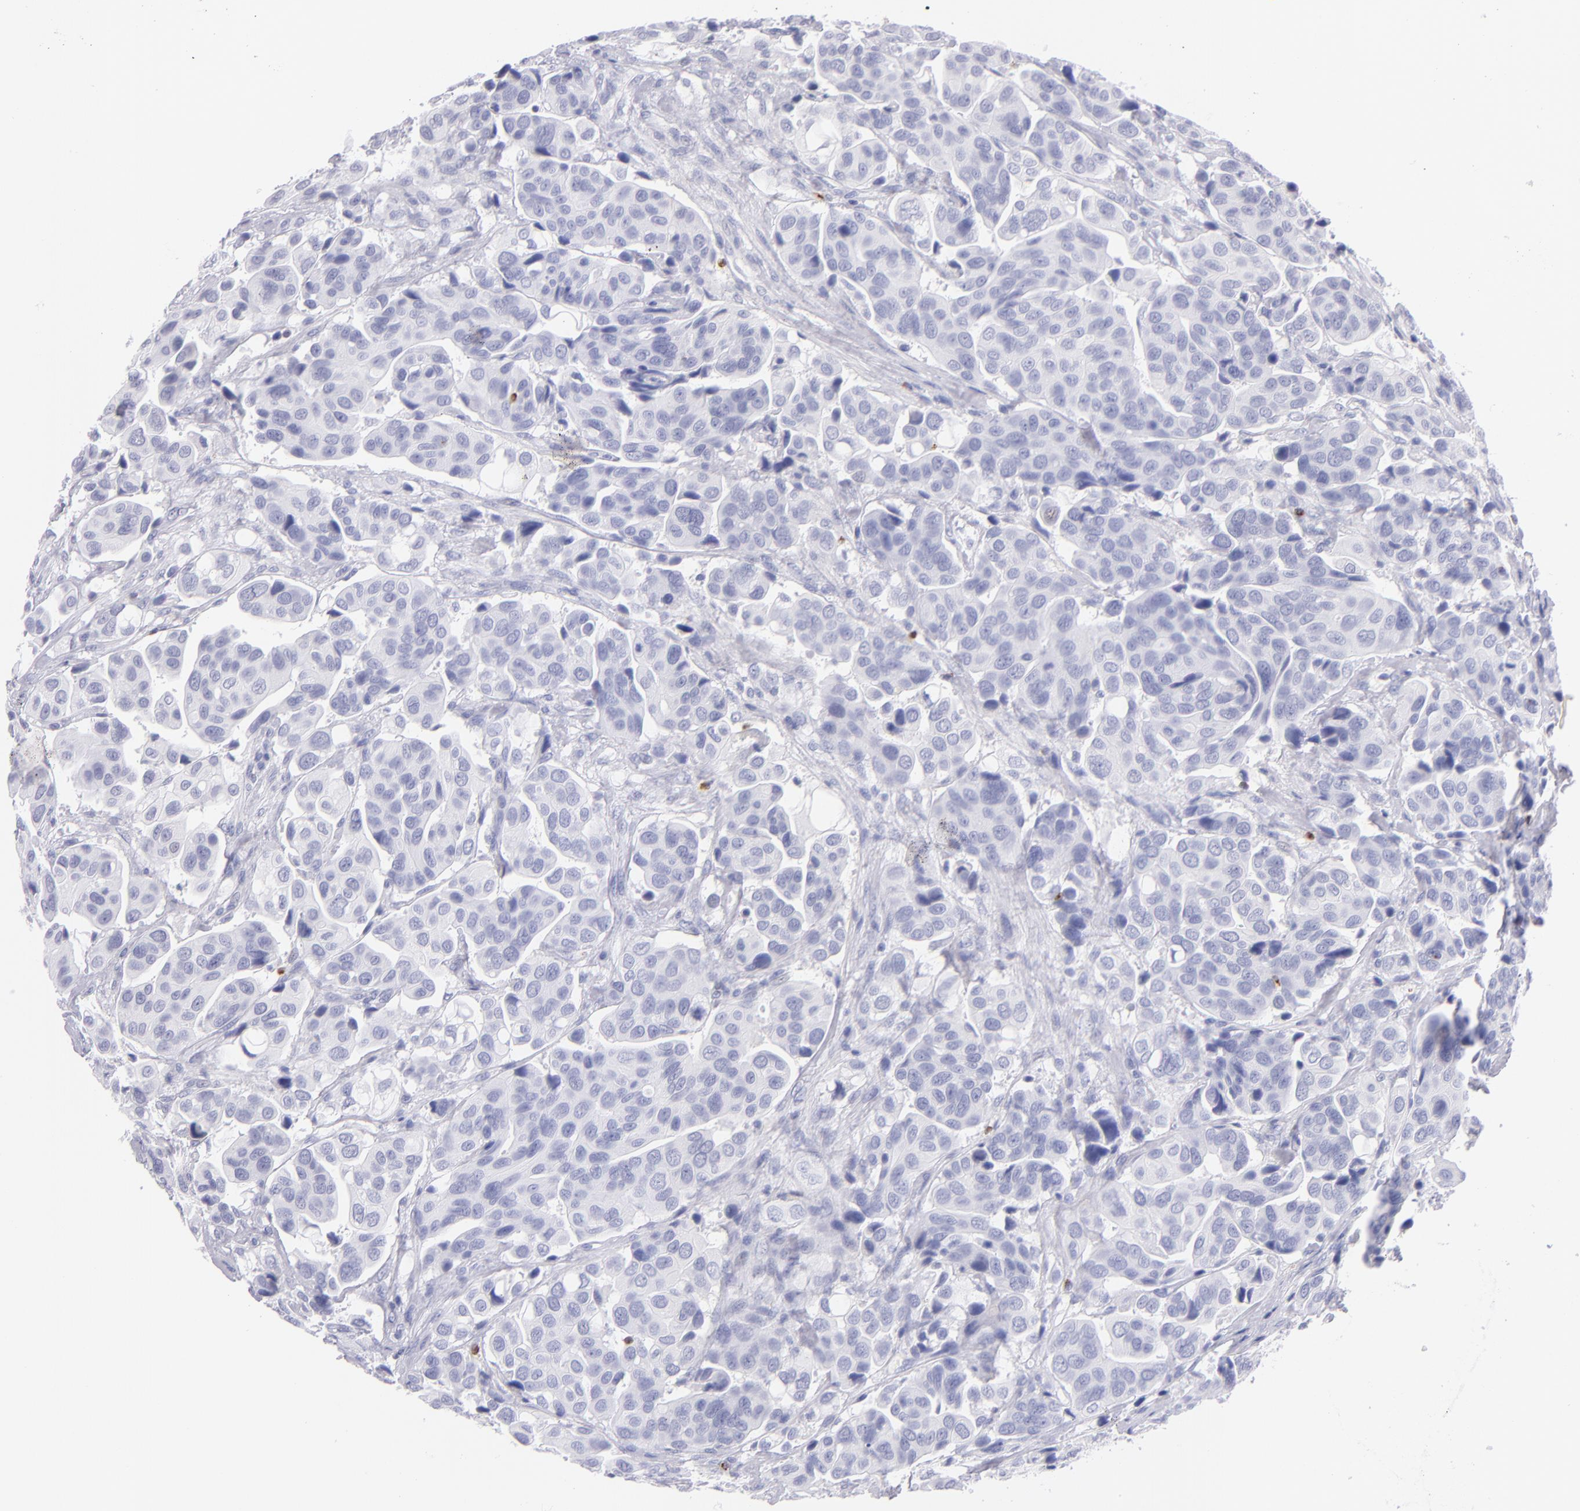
{"staining": {"intensity": "negative", "quantity": "none", "location": "none"}, "tissue": "urothelial cancer", "cell_type": "Tumor cells", "image_type": "cancer", "snomed": [{"axis": "morphology", "description": "Adenocarcinoma, NOS"}, {"axis": "topography", "description": "Urinary bladder"}], "caption": "Immunohistochemistry of human adenocarcinoma demonstrates no staining in tumor cells.", "gene": "PRF1", "patient": {"sex": "male", "age": 61}}